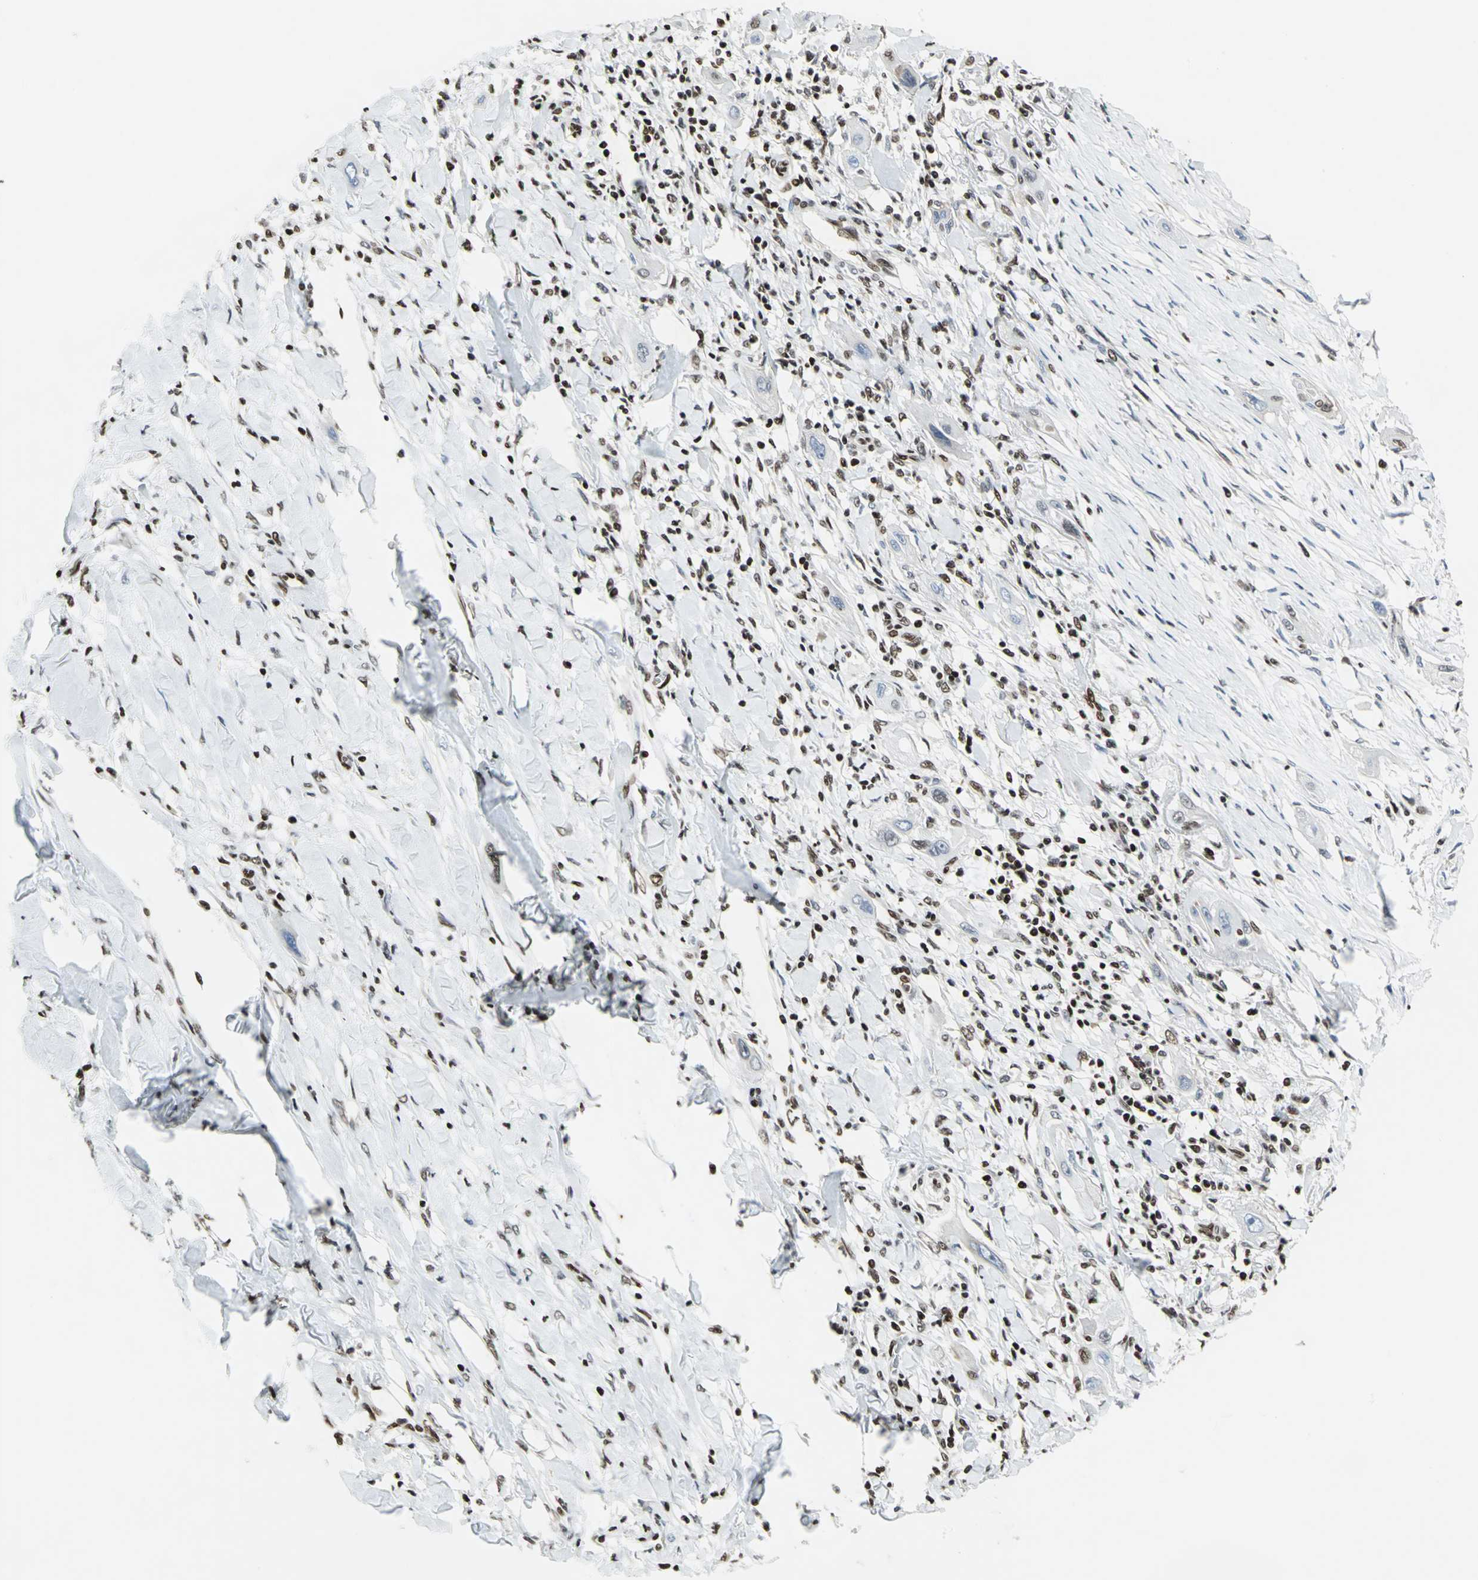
{"staining": {"intensity": "strong", "quantity": "<25%", "location": "nuclear"}, "tissue": "lung cancer", "cell_type": "Tumor cells", "image_type": "cancer", "snomed": [{"axis": "morphology", "description": "Squamous cell carcinoma, NOS"}, {"axis": "topography", "description": "Lung"}], "caption": "Tumor cells reveal medium levels of strong nuclear expression in about <25% of cells in human squamous cell carcinoma (lung). Nuclei are stained in blue.", "gene": "HMGB1", "patient": {"sex": "female", "age": 47}}